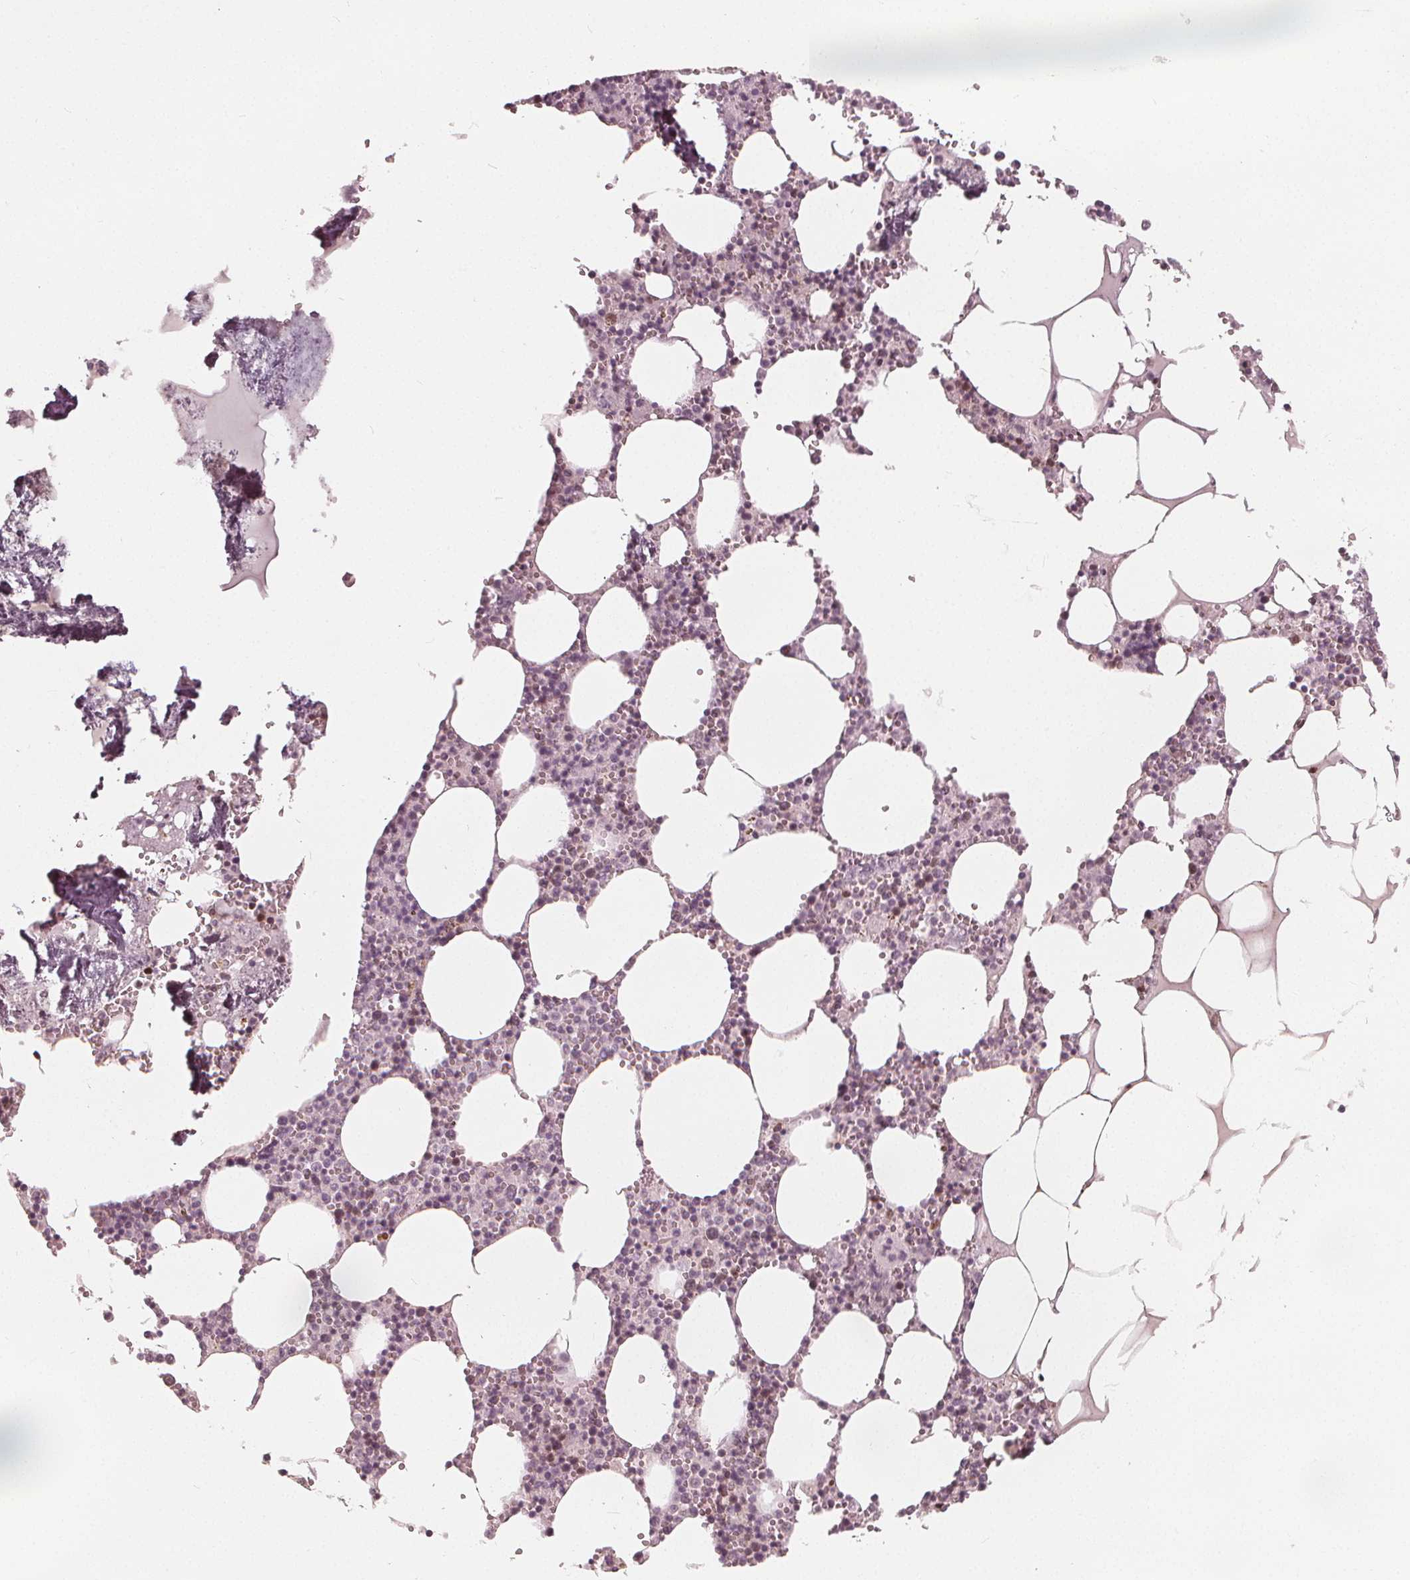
{"staining": {"intensity": "moderate", "quantity": "<25%", "location": "nuclear"}, "tissue": "bone marrow", "cell_type": "Hematopoietic cells", "image_type": "normal", "snomed": [{"axis": "morphology", "description": "Normal tissue, NOS"}, {"axis": "topography", "description": "Bone marrow"}], "caption": "Hematopoietic cells exhibit moderate nuclear staining in about <25% of cells in benign bone marrow. (DAB IHC, brown staining for protein, blue staining for nuclei).", "gene": "SQSTM1", "patient": {"sex": "male", "age": 54}}